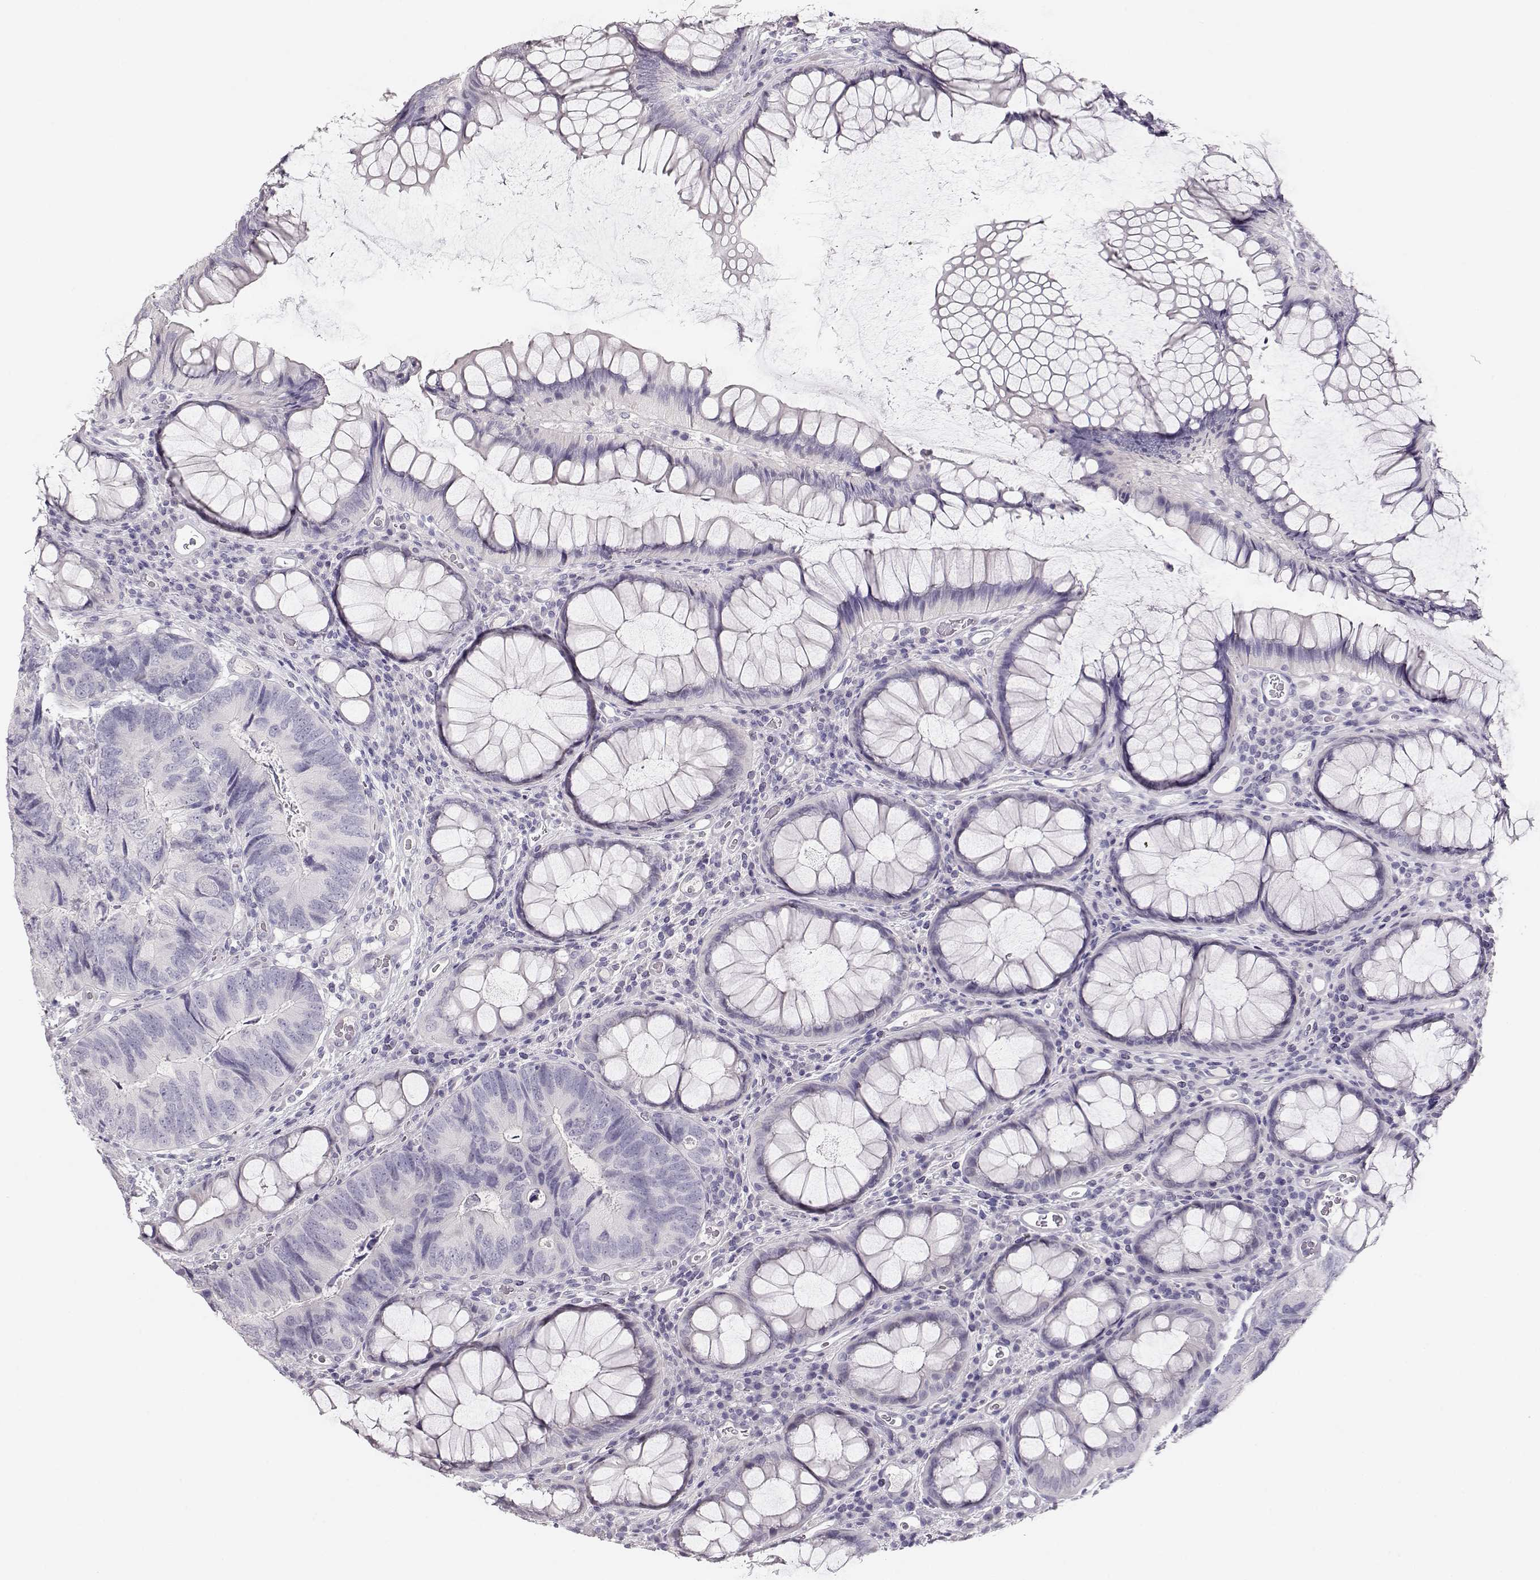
{"staining": {"intensity": "negative", "quantity": "none", "location": "none"}, "tissue": "colorectal cancer", "cell_type": "Tumor cells", "image_type": "cancer", "snomed": [{"axis": "morphology", "description": "Adenocarcinoma, NOS"}, {"axis": "topography", "description": "Colon"}], "caption": "IHC histopathology image of human adenocarcinoma (colorectal) stained for a protein (brown), which exhibits no staining in tumor cells.", "gene": "MAGEC1", "patient": {"sex": "female", "age": 67}}